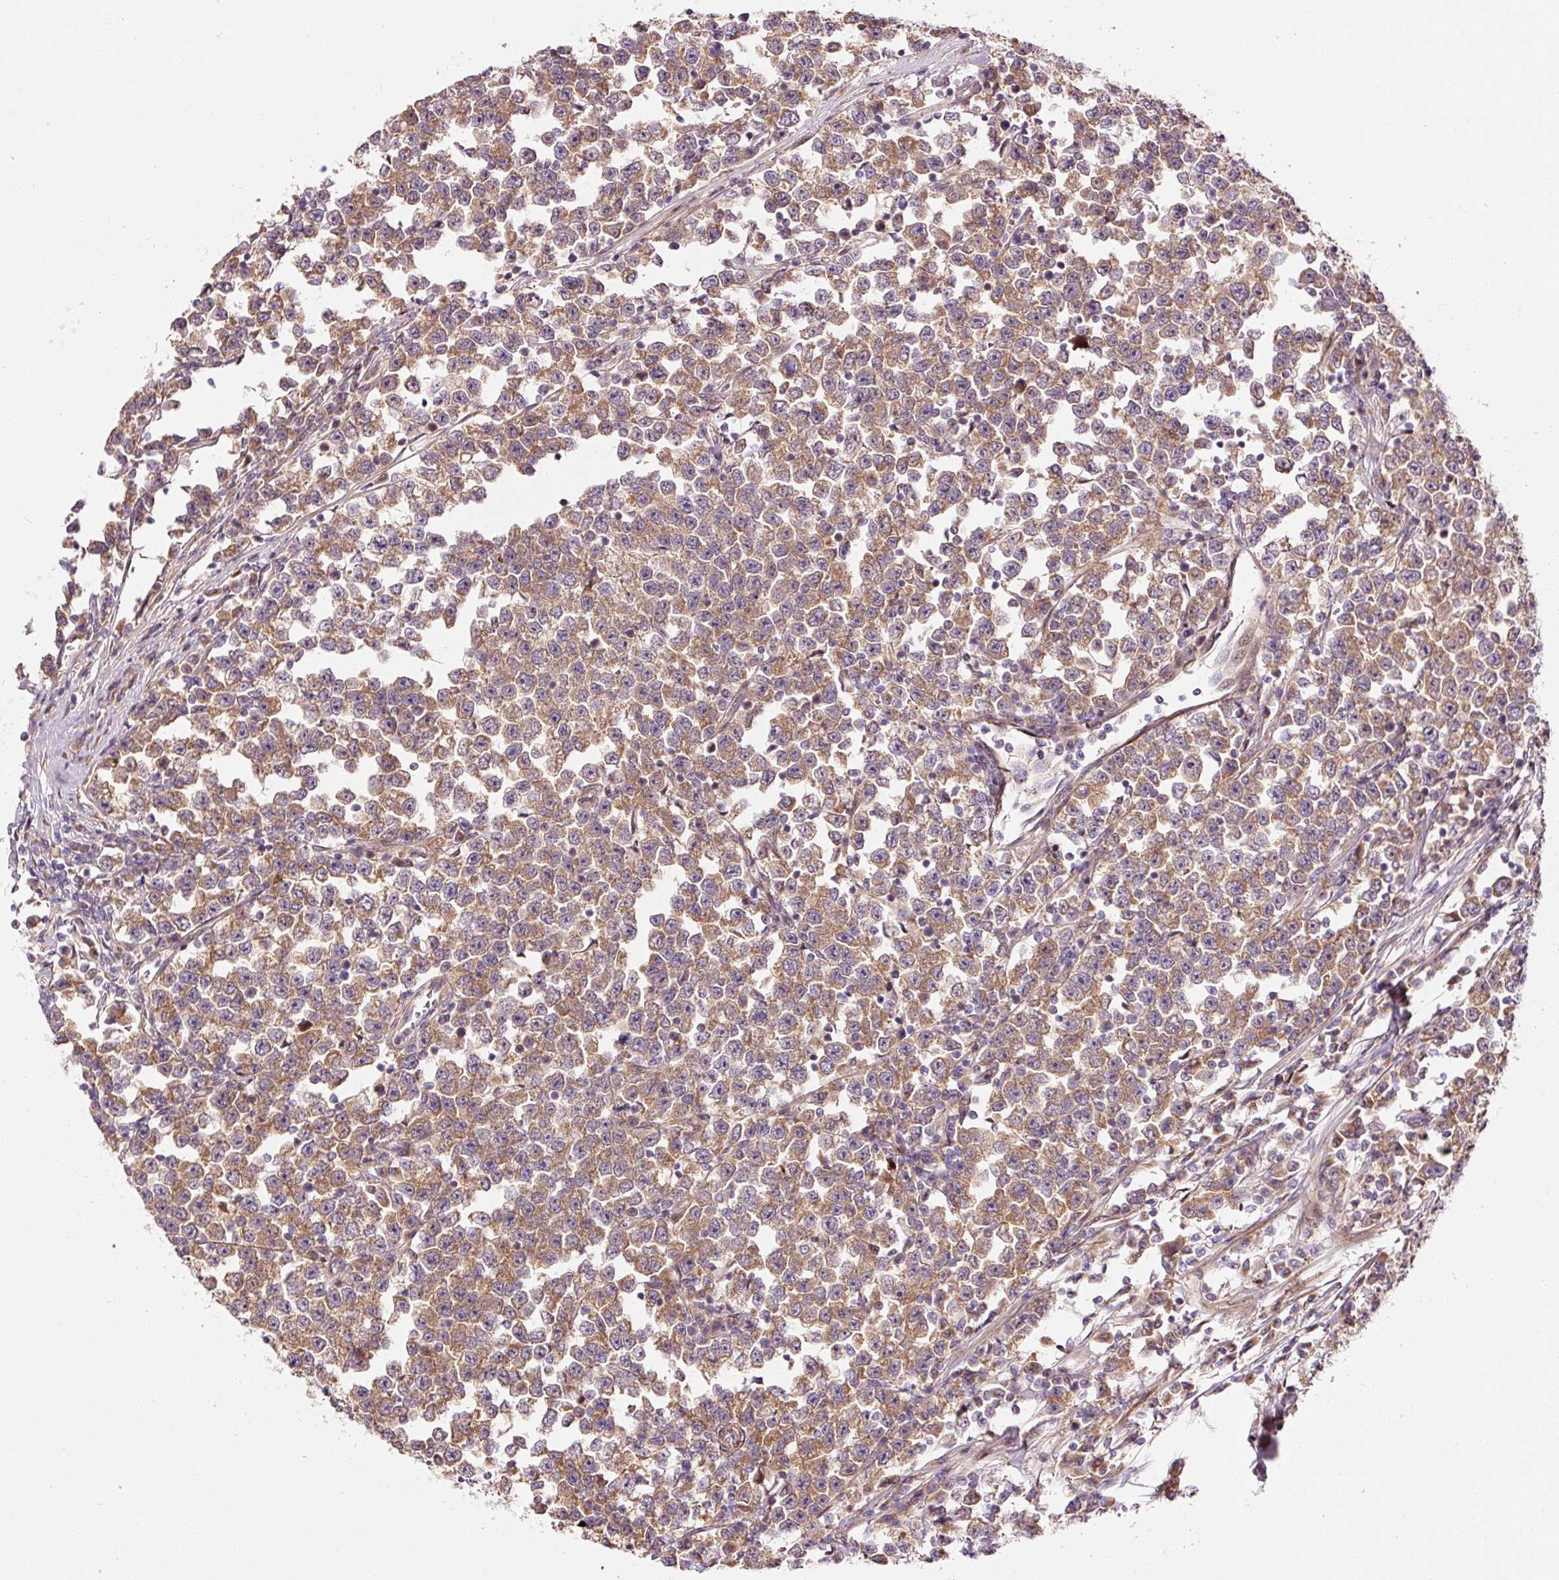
{"staining": {"intensity": "moderate", "quantity": ">75%", "location": "cytoplasmic/membranous"}, "tissue": "testis cancer", "cell_type": "Tumor cells", "image_type": "cancer", "snomed": [{"axis": "morphology", "description": "Seminoma, NOS"}, {"axis": "topography", "description": "Testis"}], "caption": "Immunohistochemistry (IHC) (DAB) staining of testis cancer demonstrates moderate cytoplasmic/membranous protein positivity in approximately >75% of tumor cells. (DAB IHC with brightfield microscopy, high magnification).", "gene": "PPP1R14B", "patient": {"sex": "male", "age": 43}}